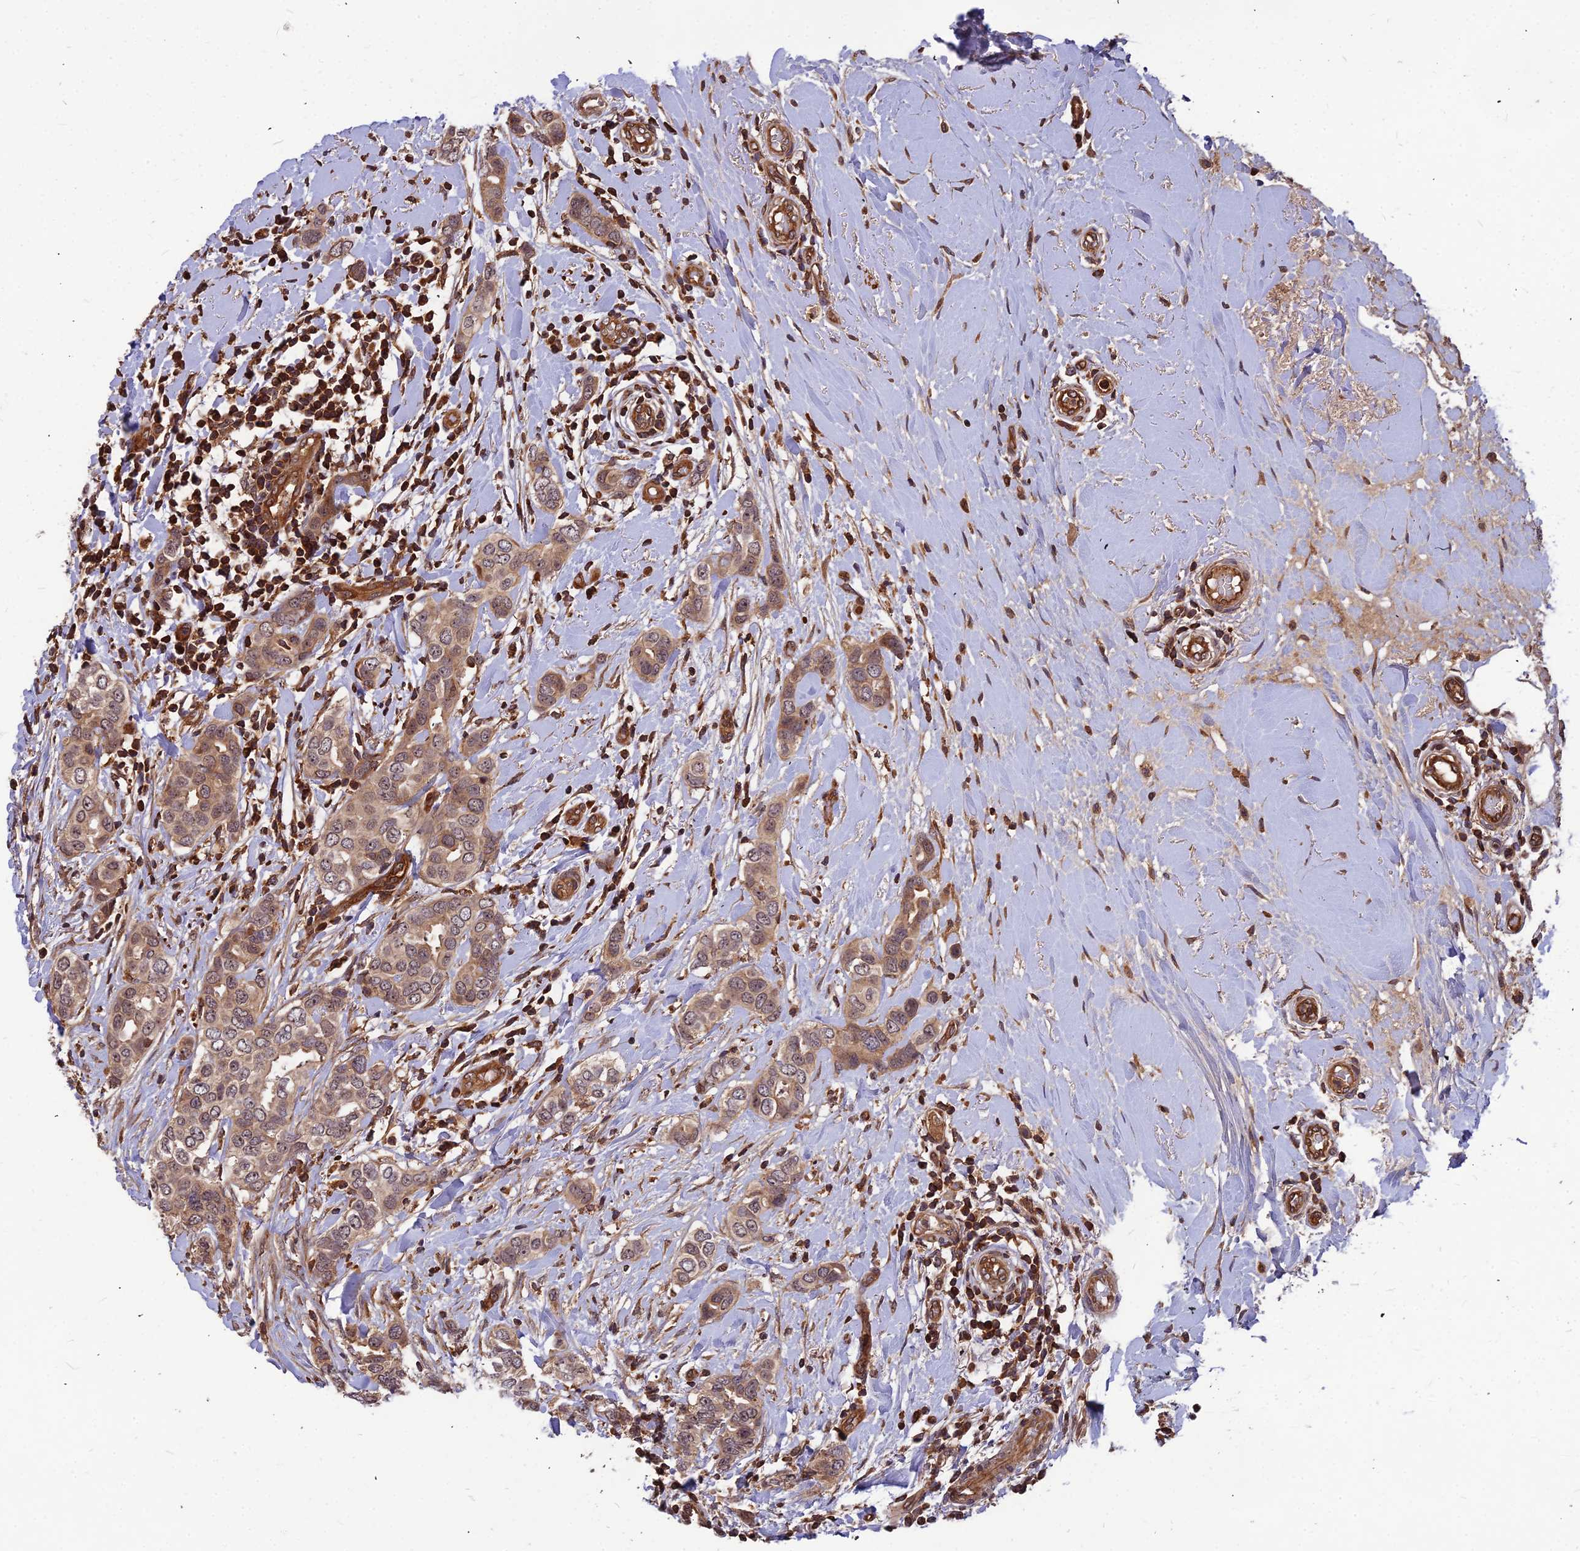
{"staining": {"intensity": "weak", "quantity": ">75%", "location": "cytoplasmic/membranous,nuclear"}, "tissue": "breast cancer", "cell_type": "Tumor cells", "image_type": "cancer", "snomed": [{"axis": "morphology", "description": "Lobular carcinoma"}, {"axis": "topography", "description": "Breast"}], "caption": "IHC photomicrograph of neoplastic tissue: human breast cancer (lobular carcinoma) stained using immunohistochemistry demonstrates low levels of weak protein expression localized specifically in the cytoplasmic/membranous and nuclear of tumor cells, appearing as a cytoplasmic/membranous and nuclear brown color.", "gene": "ZNF467", "patient": {"sex": "female", "age": 51}}